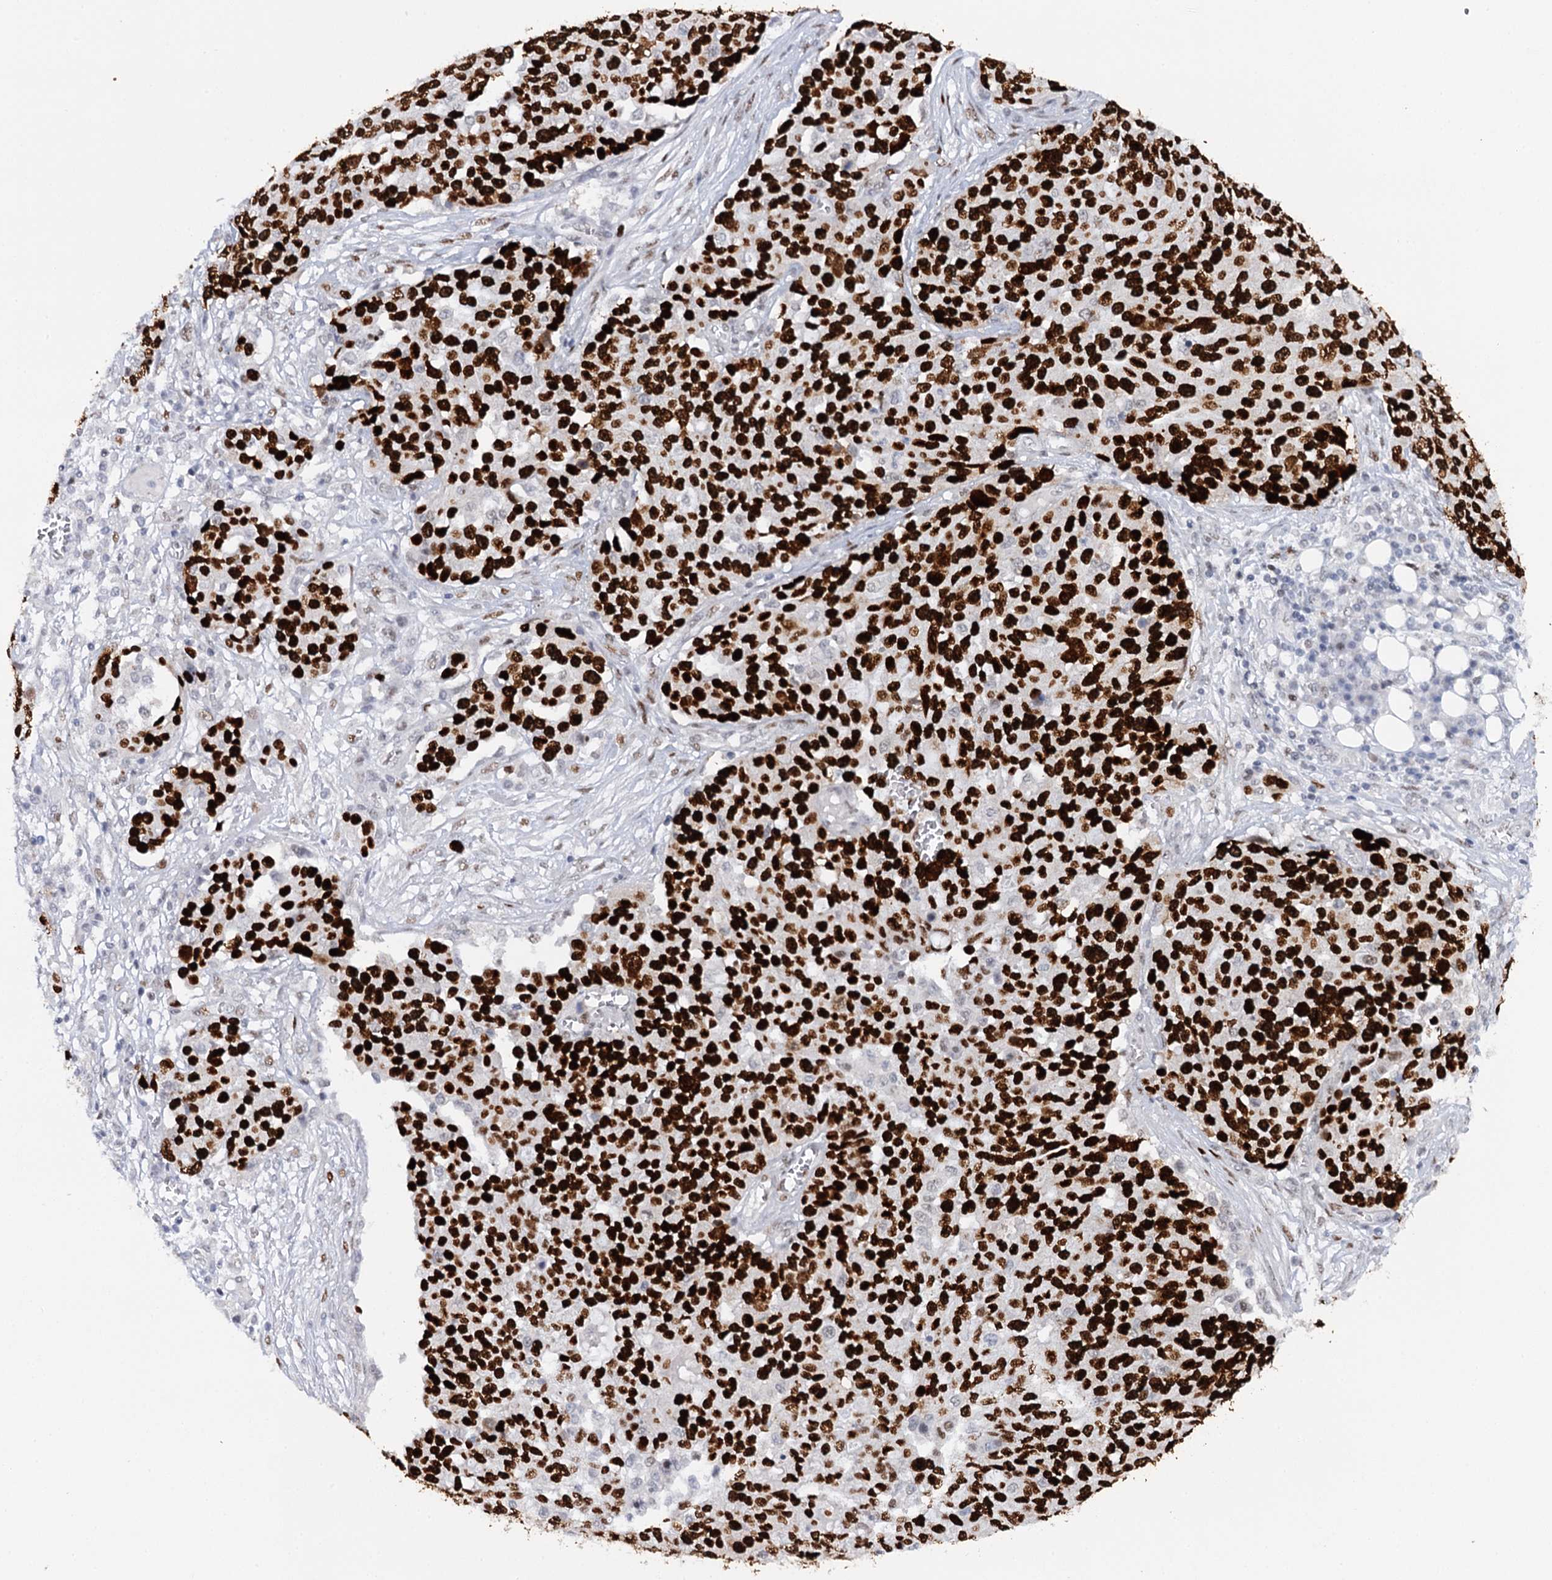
{"staining": {"intensity": "strong", "quantity": ">75%", "location": "nuclear"}, "tissue": "ovarian cancer", "cell_type": "Tumor cells", "image_type": "cancer", "snomed": [{"axis": "morphology", "description": "Cystadenocarcinoma, serous, NOS"}, {"axis": "topography", "description": "Soft tissue"}, {"axis": "topography", "description": "Ovary"}], "caption": "IHC micrograph of neoplastic tissue: ovarian cancer stained using immunohistochemistry (IHC) demonstrates high levels of strong protein expression localized specifically in the nuclear of tumor cells, appearing as a nuclear brown color.", "gene": "TP53", "patient": {"sex": "female", "age": 57}}